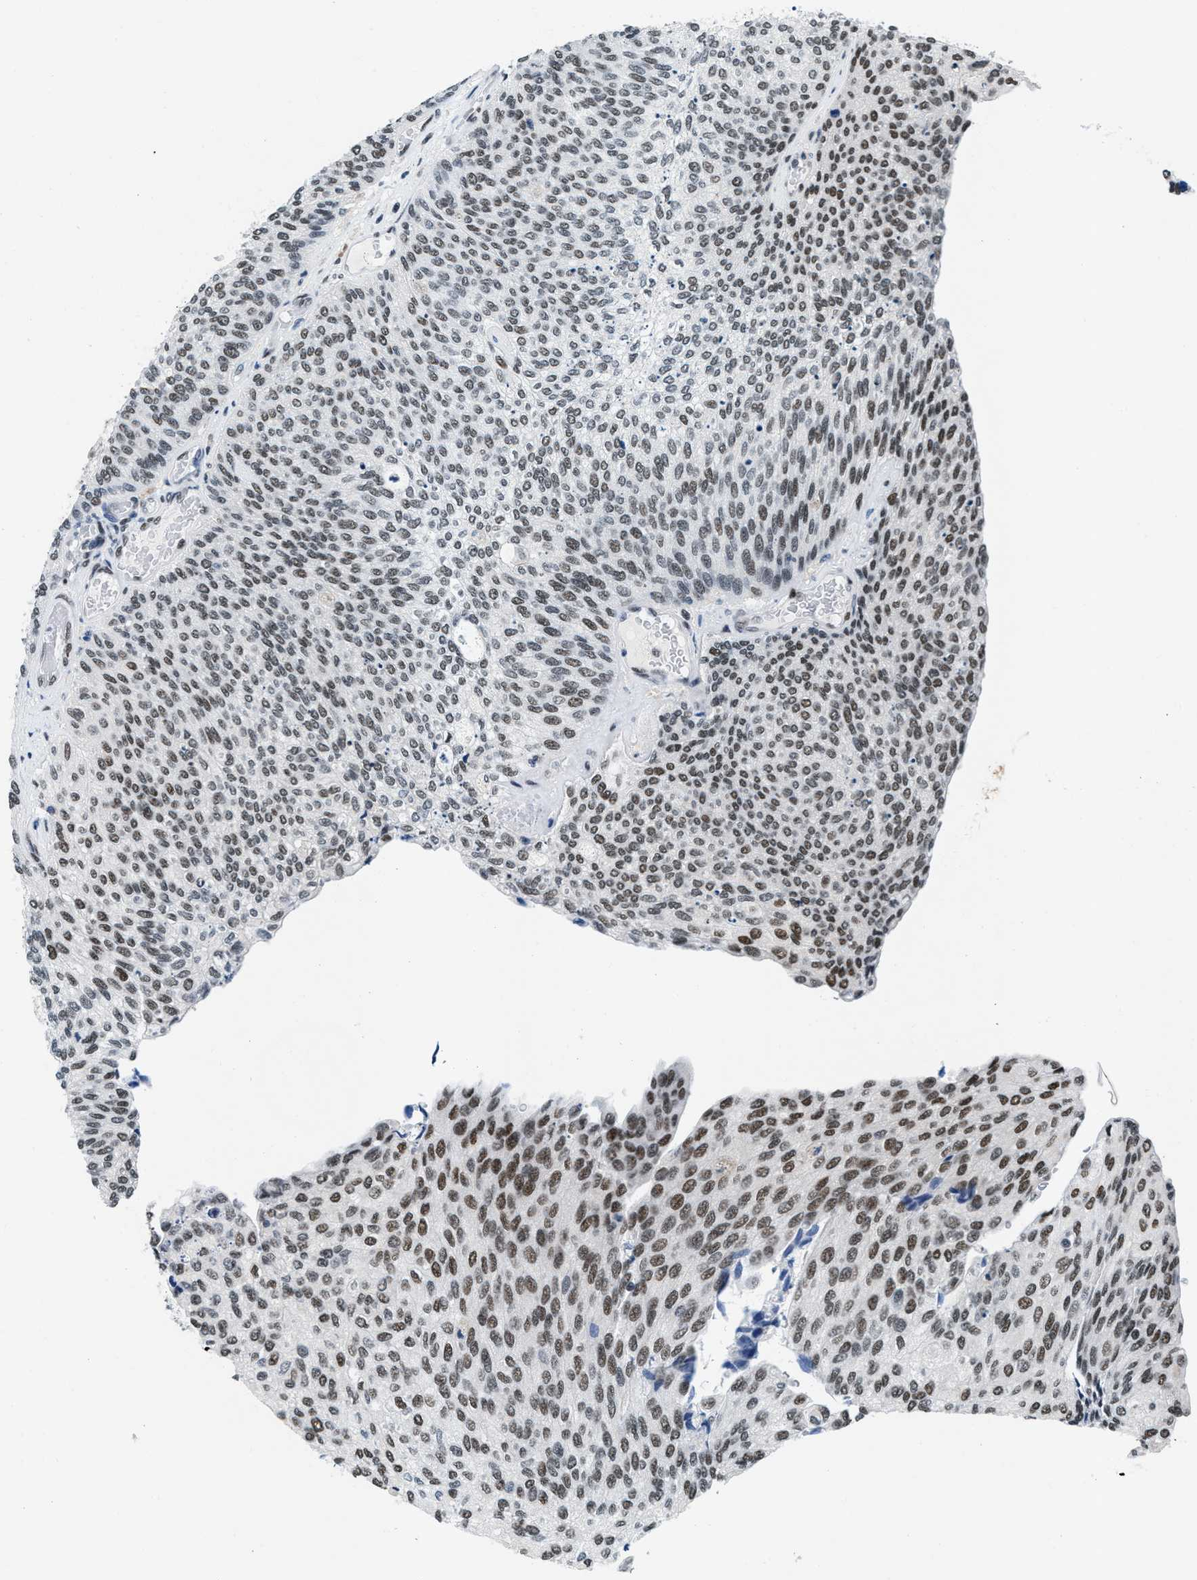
{"staining": {"intensity": "moderate", "quantity": "25%-75%", "location": "nuclear"}, "tissue": "urothelial cancer", "cell_type": "Tumor cells", "image_type": "cancer", "snomed": [{"axis": "morphology", "description": "Urothelial carcinoma, Low grade"}, {"axis": "topography", "description": "Urinary bladder"}], "caption": "An IHC image of tumor tissue is shown. Protein staining in brown shows moderate nuclear positivity in urothelial cancer within tumor cells.", "gene": "ATF2", "patient": {"sex": "female", "age": 79}}